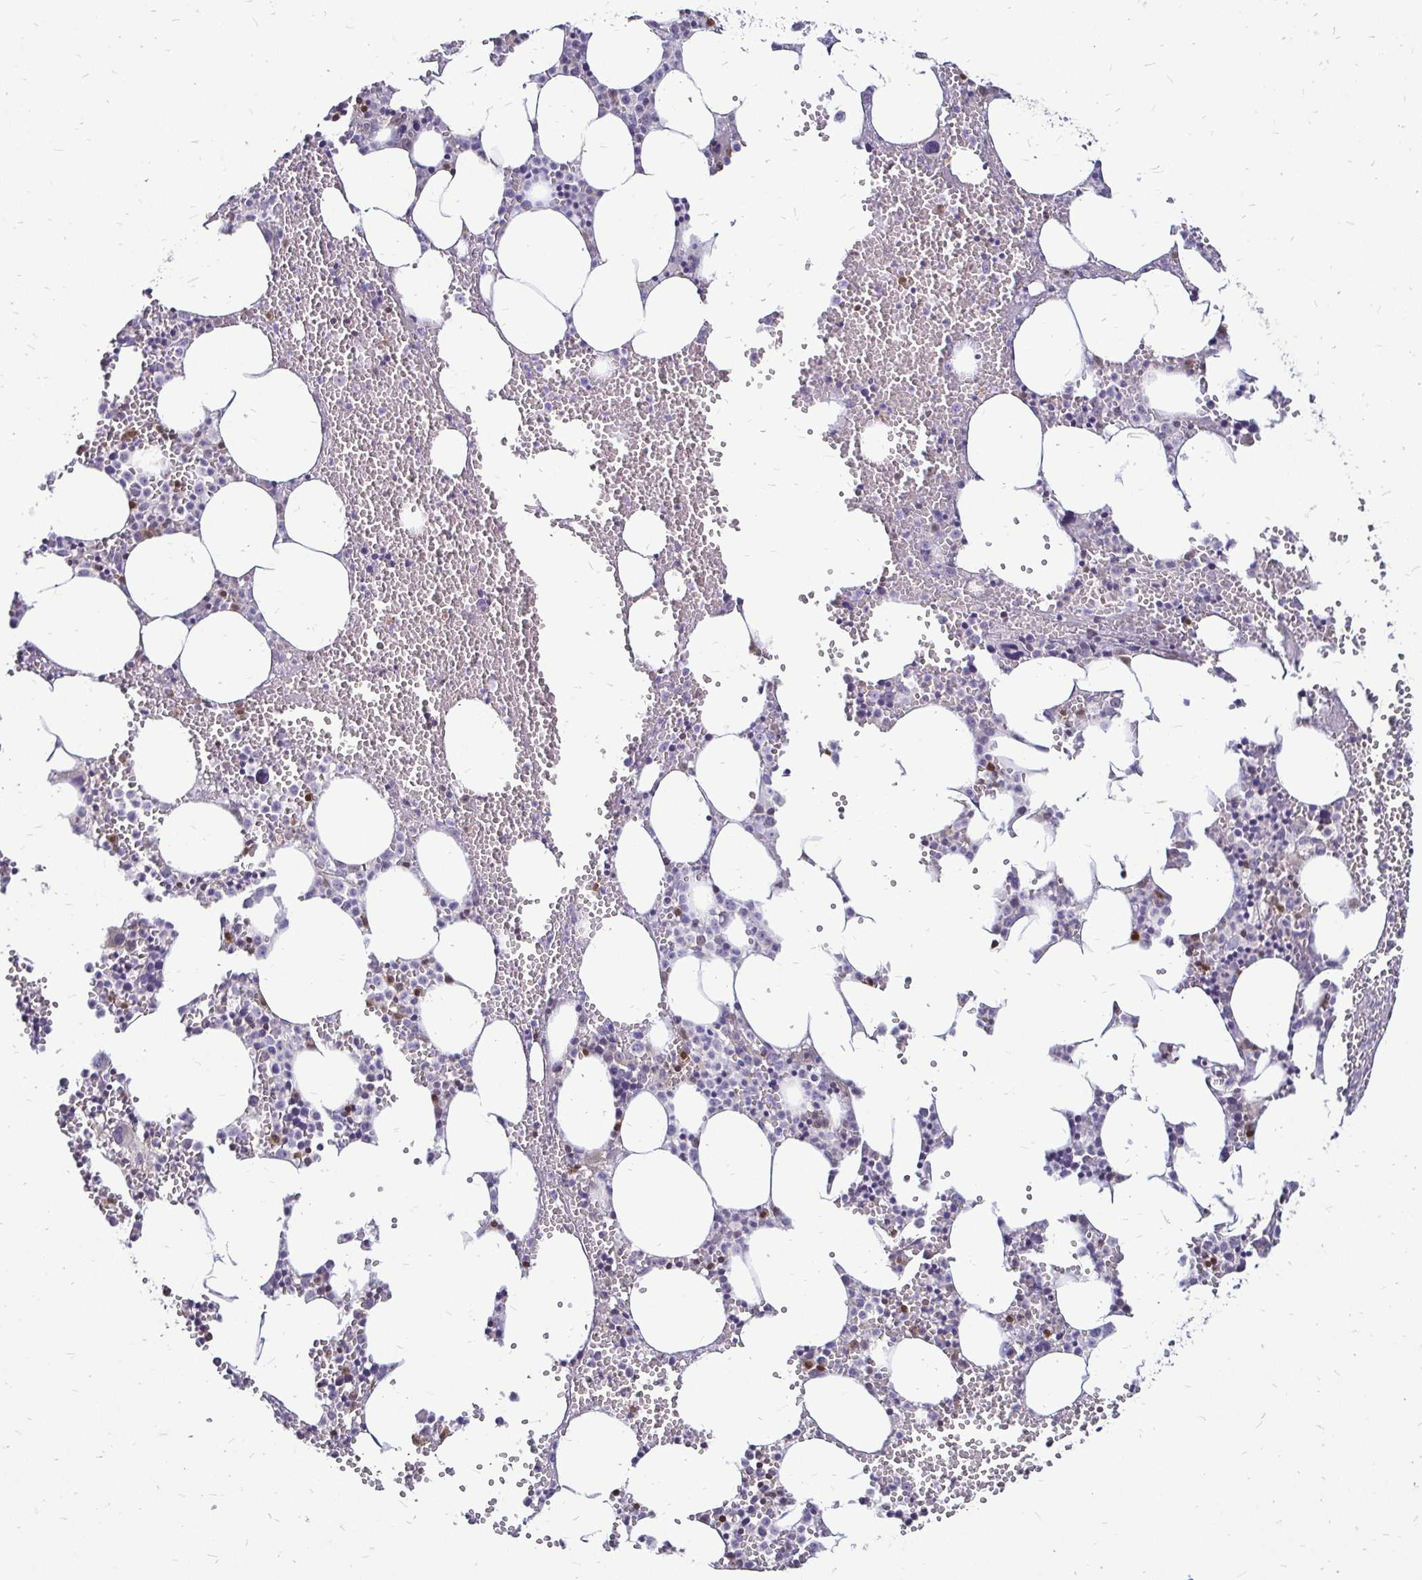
{"staining": {"intensity": "weak", "quantity": "<25%", "location": "cytoplasmic/membranous"}, "tissue": "bone marrow", "cell_type": "Hematopoietic cells", "image_type": "normal", "snomed": [{"axis": "morphology", "description": "Normal tissue, NOS"}, {"axis": "topography", "description": "Bone marrow"}], "caption": "An IHC photomicrograph of normal bone marrow is shown. There is no staining in hematopoietic cells of bone marrow. Nuclei are stained in blue.", "gene": "ZFP1", "patient": {"sex": "male", "age": 89}}